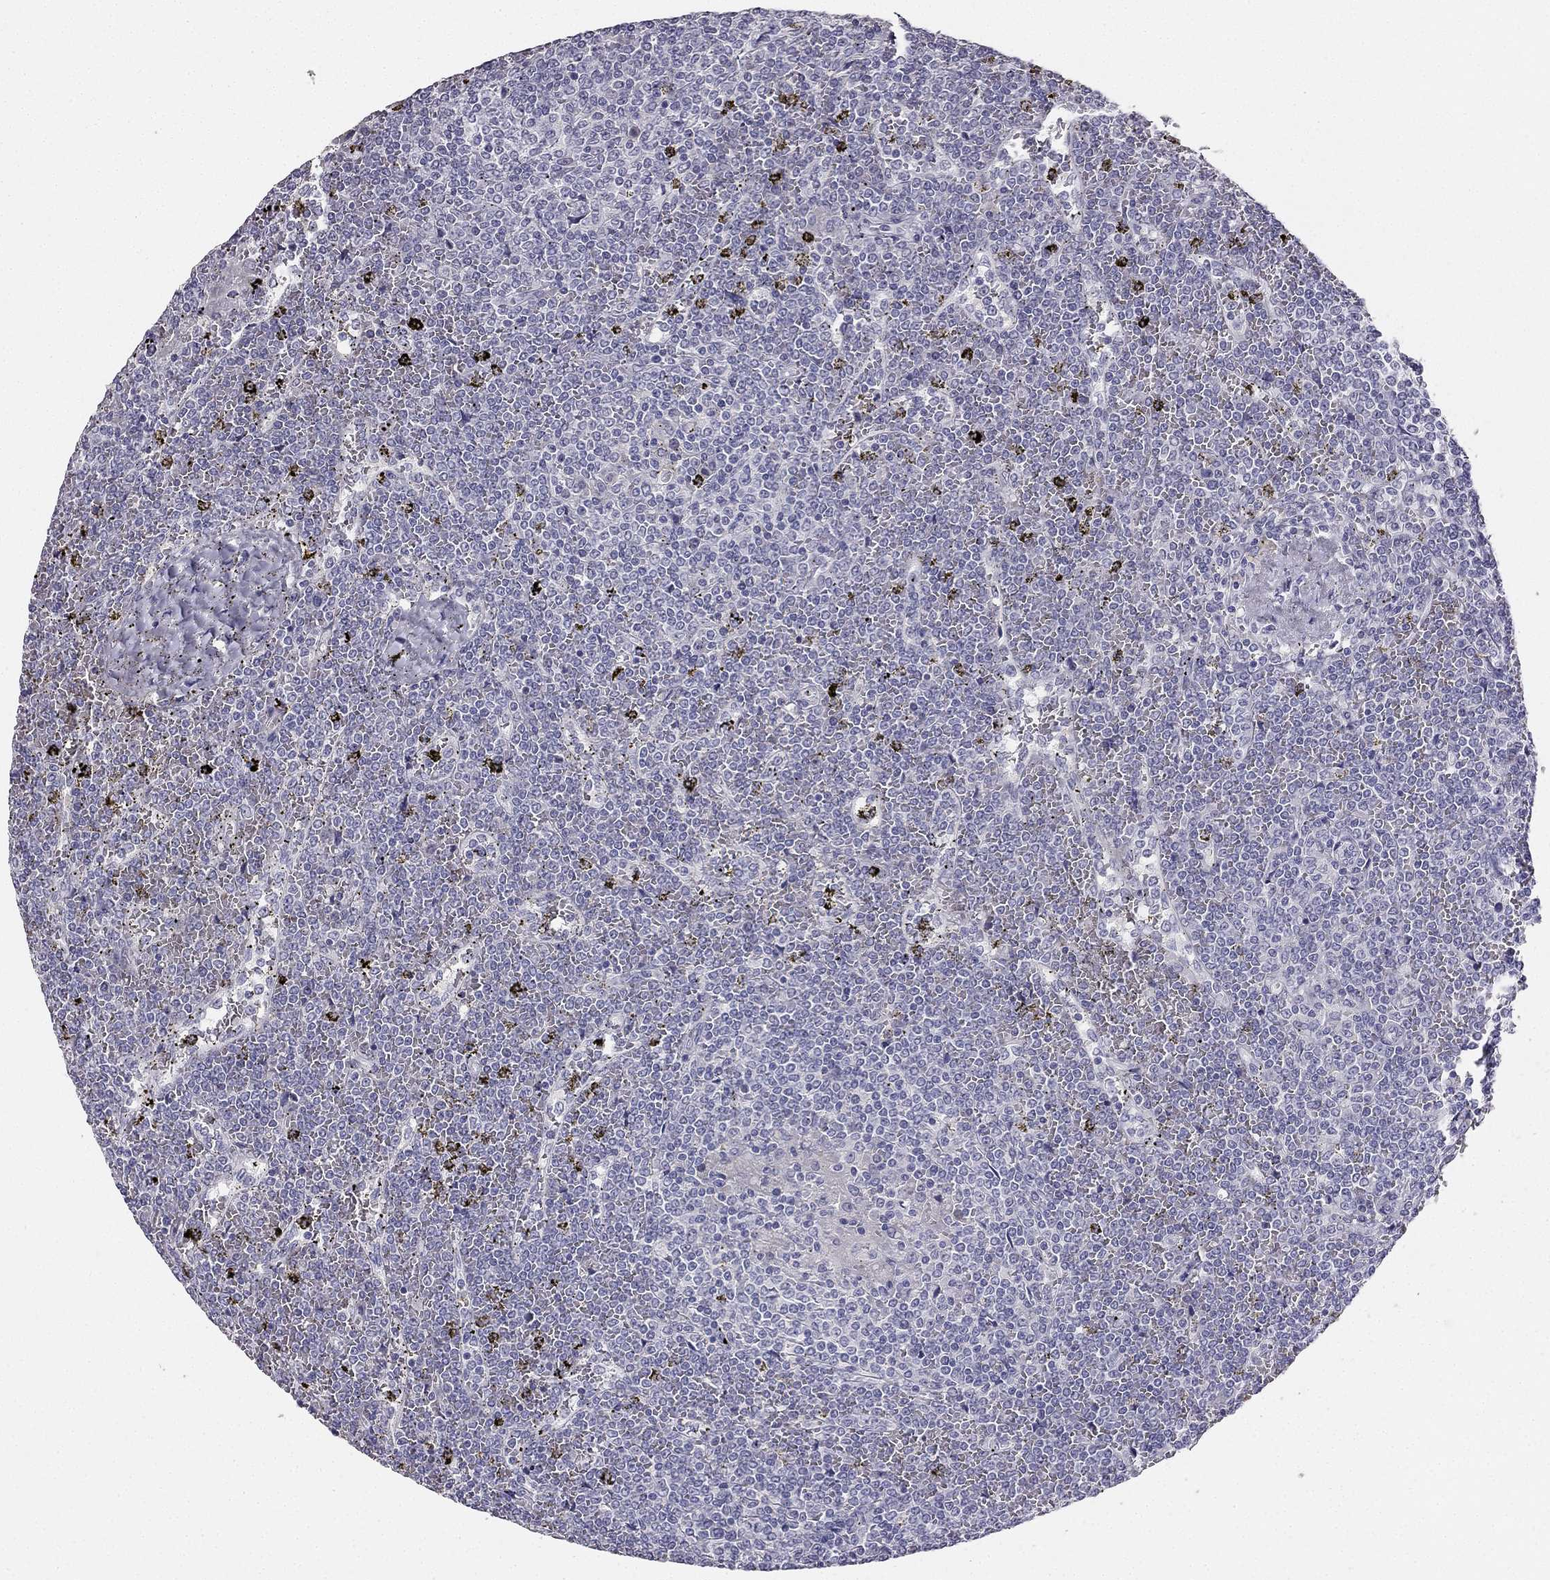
{"staining": {"intensity": "negative", "quantity": "none", "location": "none"}, "tissue": "lymphoma", "cell_type": "Tumor cells", "image_type": "cancer", "snomed": [{"axis": "morphology", "description": "Malignant lymphoma, non-Hodgkin's type, Low grade"}, {"axis": "topography", "description": "Spleen"}], "caption": "DAB immunohistochemical staining of malignant lymphoma, non-Hodgkin's type (low-grade) demonstrates no significant positivity in tumor cells.", "gene": "CALB2", "patient": {"sex": "female", "age": 19}}